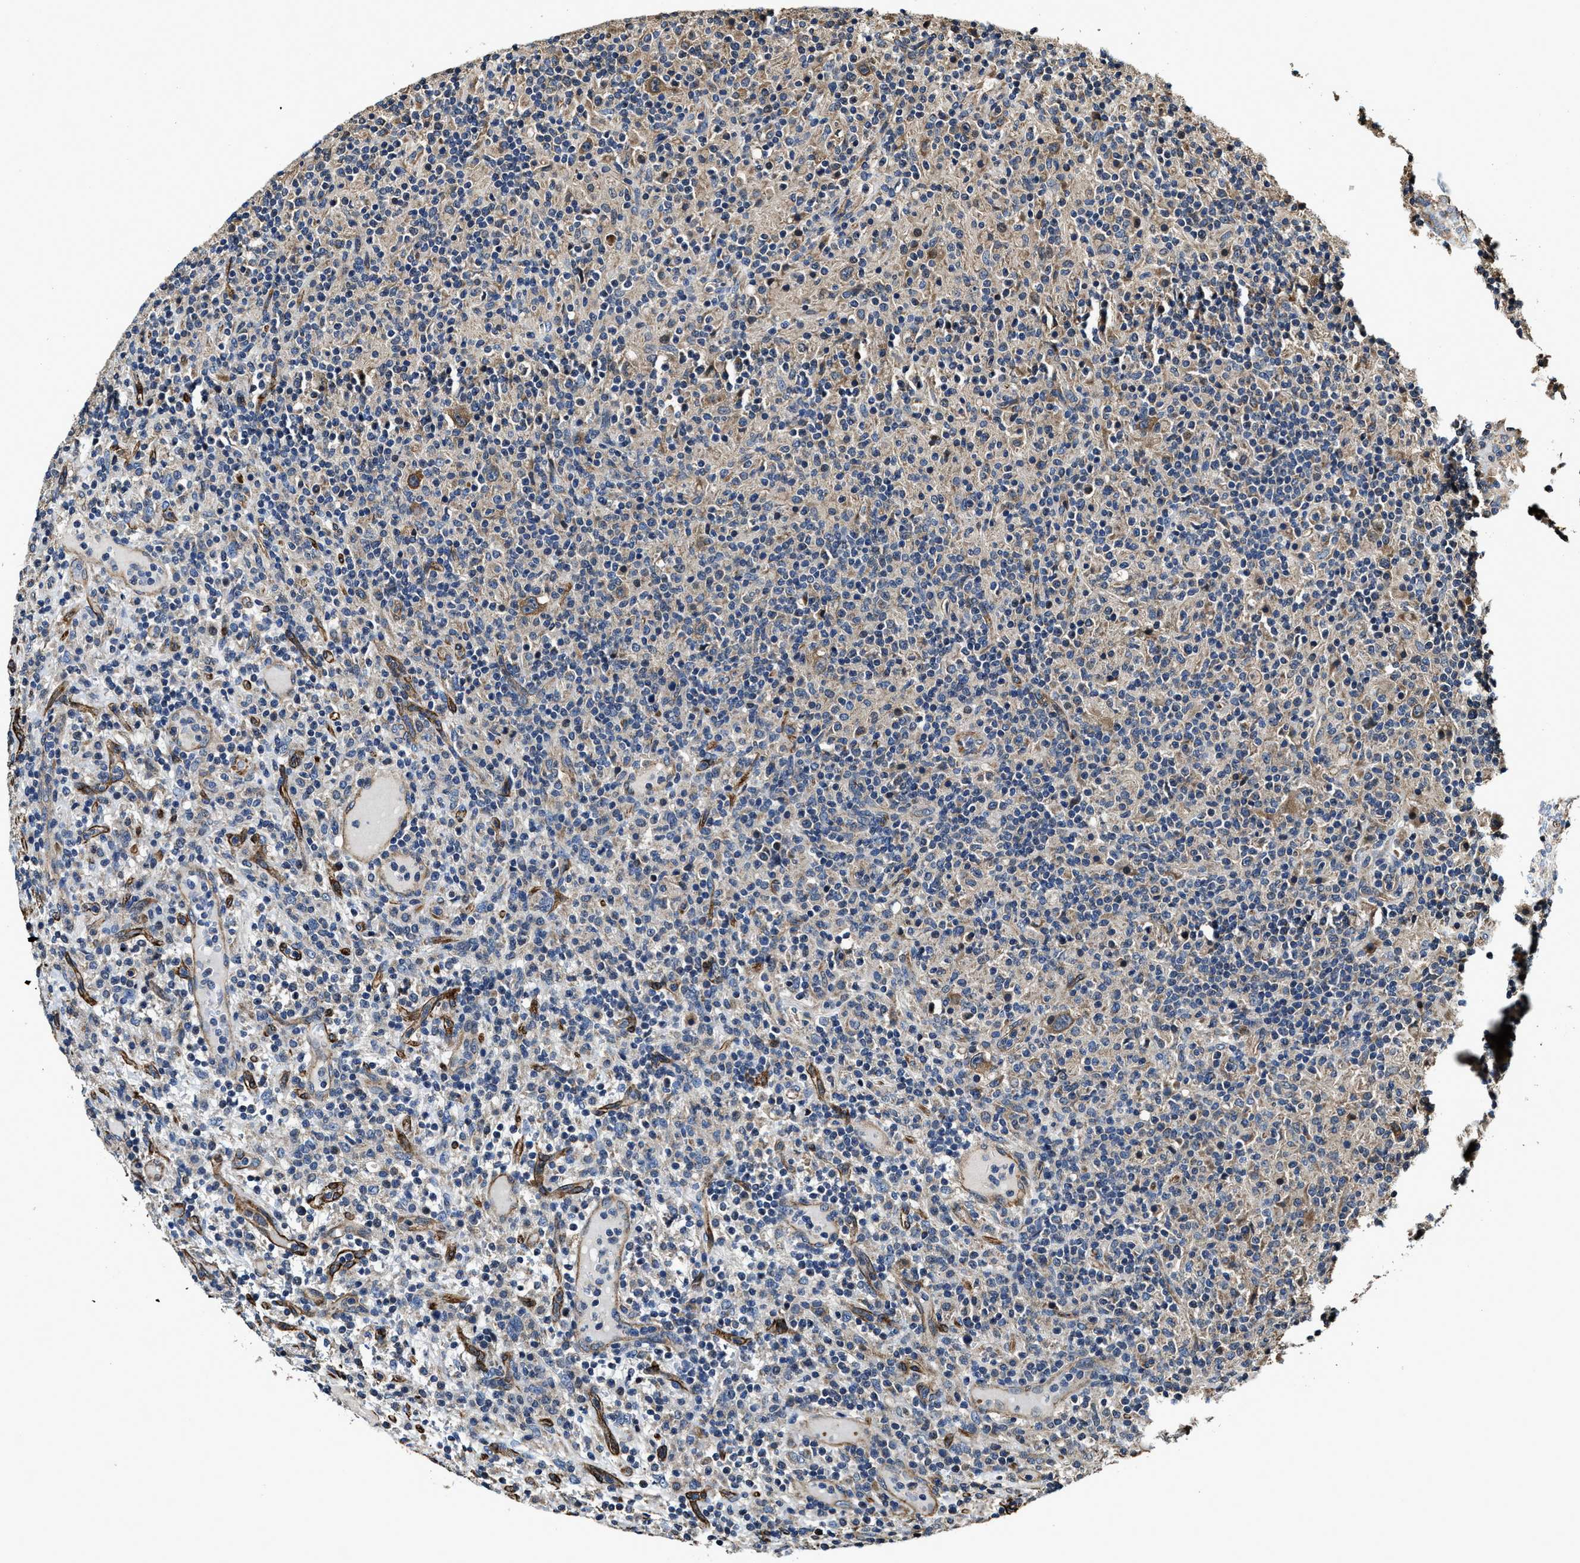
{"staining": {"intensity": "moderate", "quantity": ">75%", "location": "cytoplasmic/membranous"}, "tissue": "lymphoma", "cell_type": "Tumor cells", "image_type": "cancer", "snomed": [{"axis": "morphology", "description": "Hodgkin's disease, NOS"}, {"axis": "topography", "description": "Lymph node"}], "caption": "Immunohistochemical staining of human lymphoma exhibits moderate cytoplasmic/membranous protein expression in about >75% of tumor cells.", "gene": "GFRA3", "patient": {"sex": "male", "age": 70}}